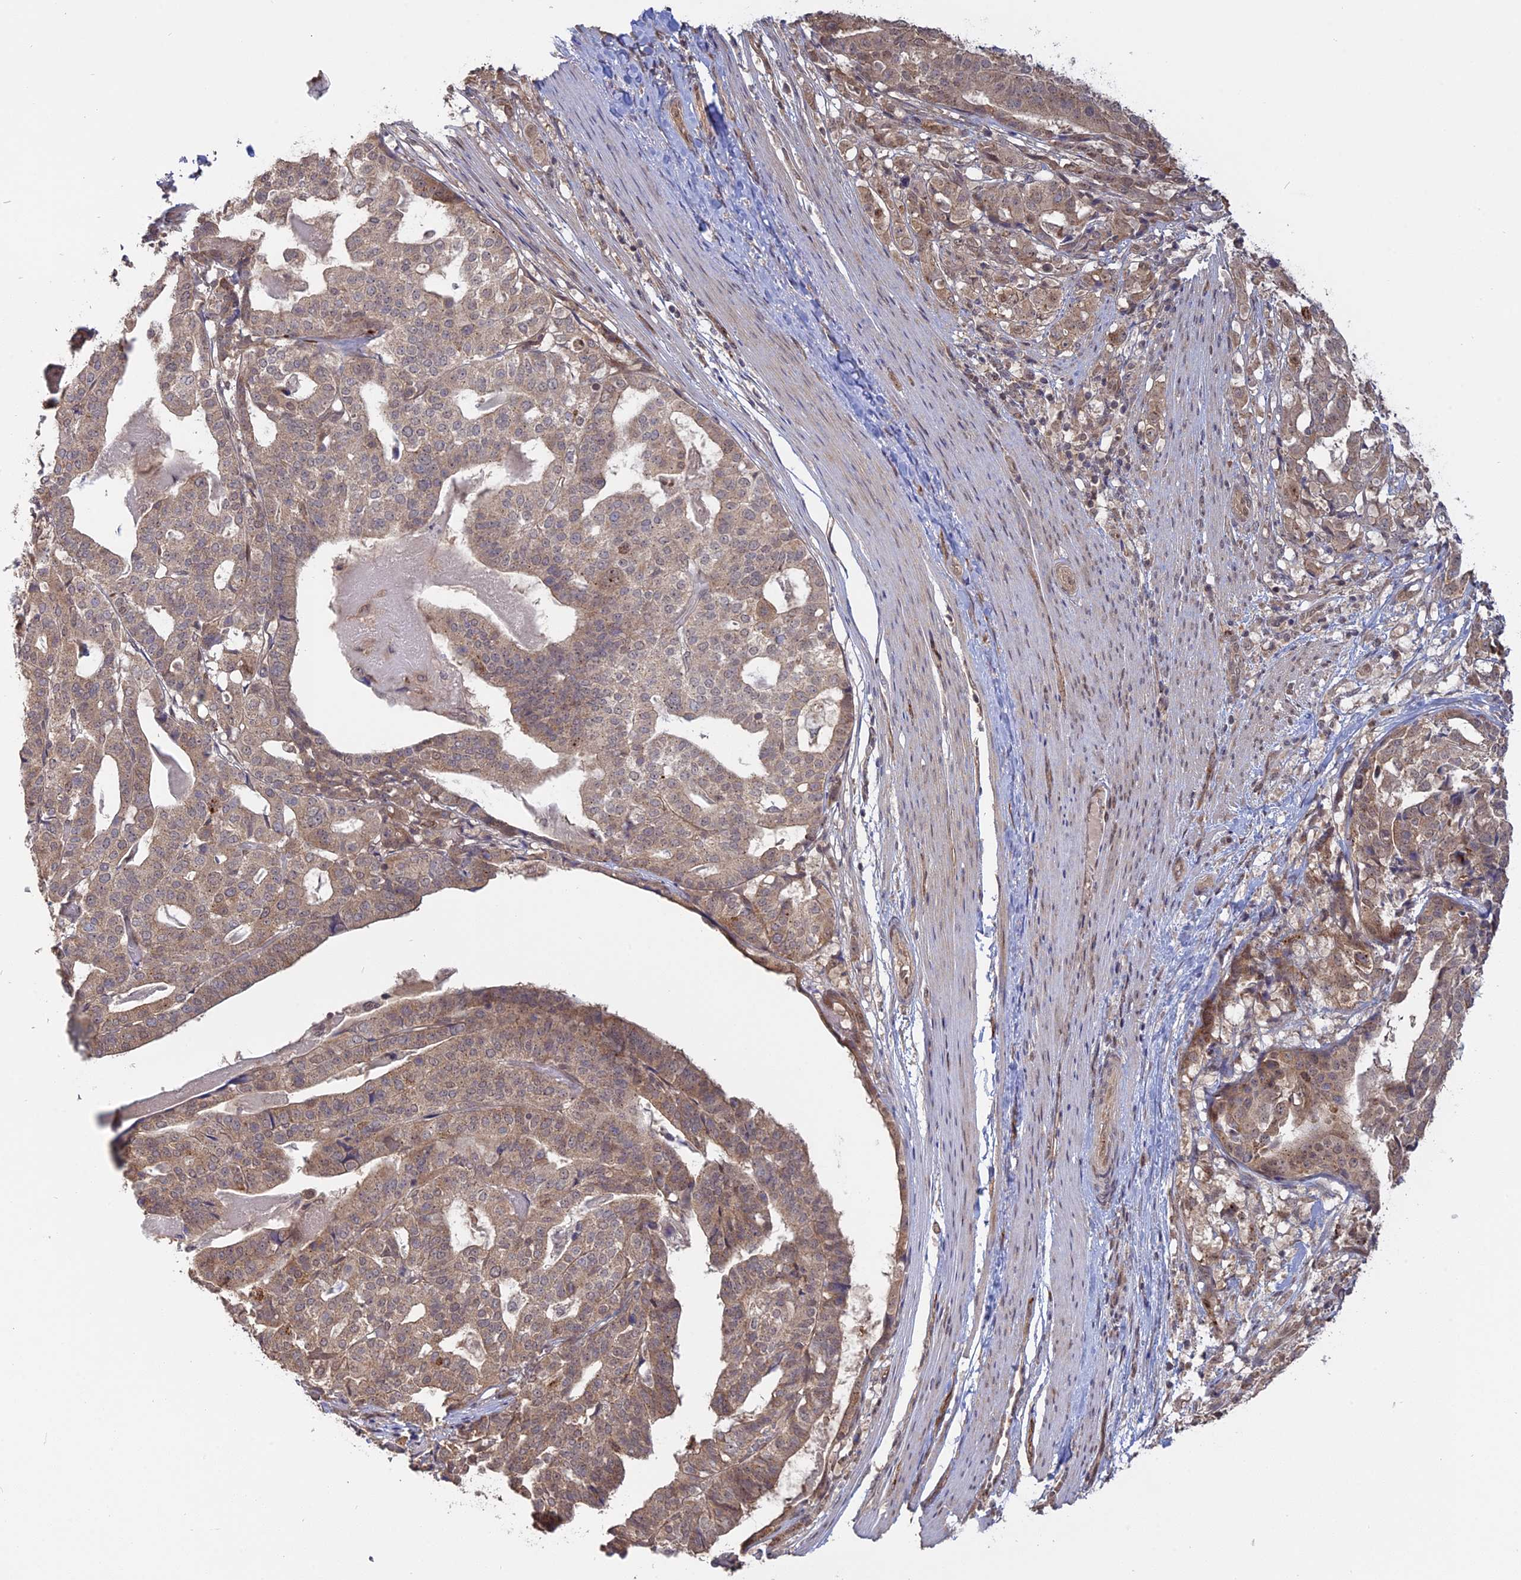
{"staining": {"intensity": "moderate", "quantity": "25%-75%", "location": "cytoplasmic/membranous"}, "tissue": "stomach cancer", "cell_type": "Tumor cells", "image_type": "cancer", "snomed": [{"axis": "morphology", "description": "Adenocarcinoma, NOS"}, {"axis": "topography", "description": "Stomach"}], "caption": "Moderate cytoplasmic/membranous expression is present in about 25%-75% of tumor cells in stomach adenocarcinoma. (IHC, brightfield microscopy, high magnification).", "gene": "PKIG", "patient": {"sex": "male", "age": 48}}